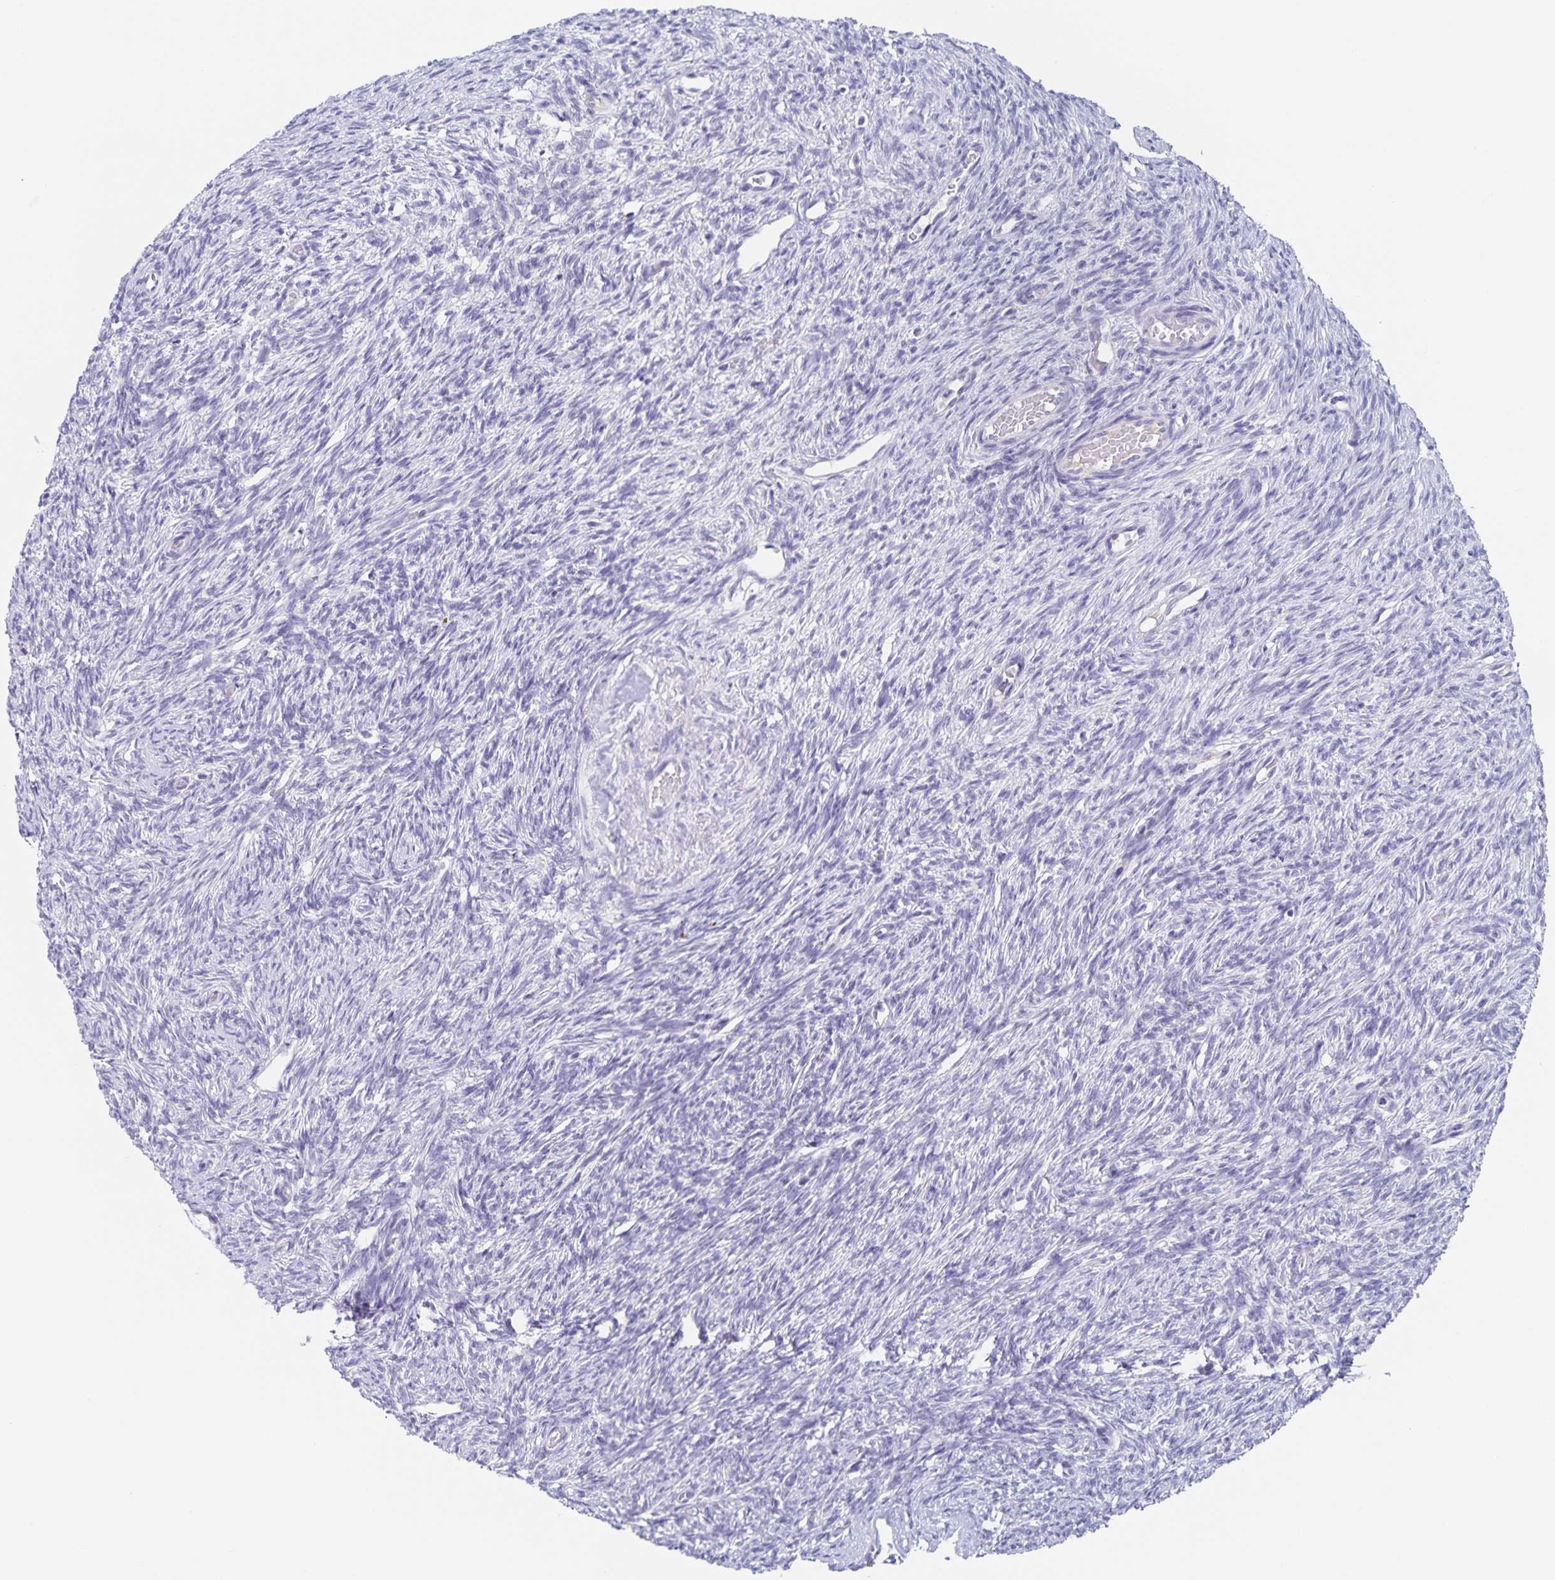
{"staining": {"intensity": "negative", "quantity": "none", "location": "none"}, "tissue": "ovary", "cell_type": "Ovarian stroma cells", "image_type": "normal", "snomed": [{"axis": "morphology", "description": "Normal tissue, NOS"}, {"axis": "topography", "description": "Ovary"}], "caption": "Ovarian stroma cells show no significant protein positivity in normal ovary. The staining was performed using DAB (3,3'-diaminobenzidine) to visualize the protein expression in brown, while the nuclei were stained in blue with hematoxylin (Magnification: 20x).", "gene": "RPL36A", "patient": {"sex": "female", "age": 33}}